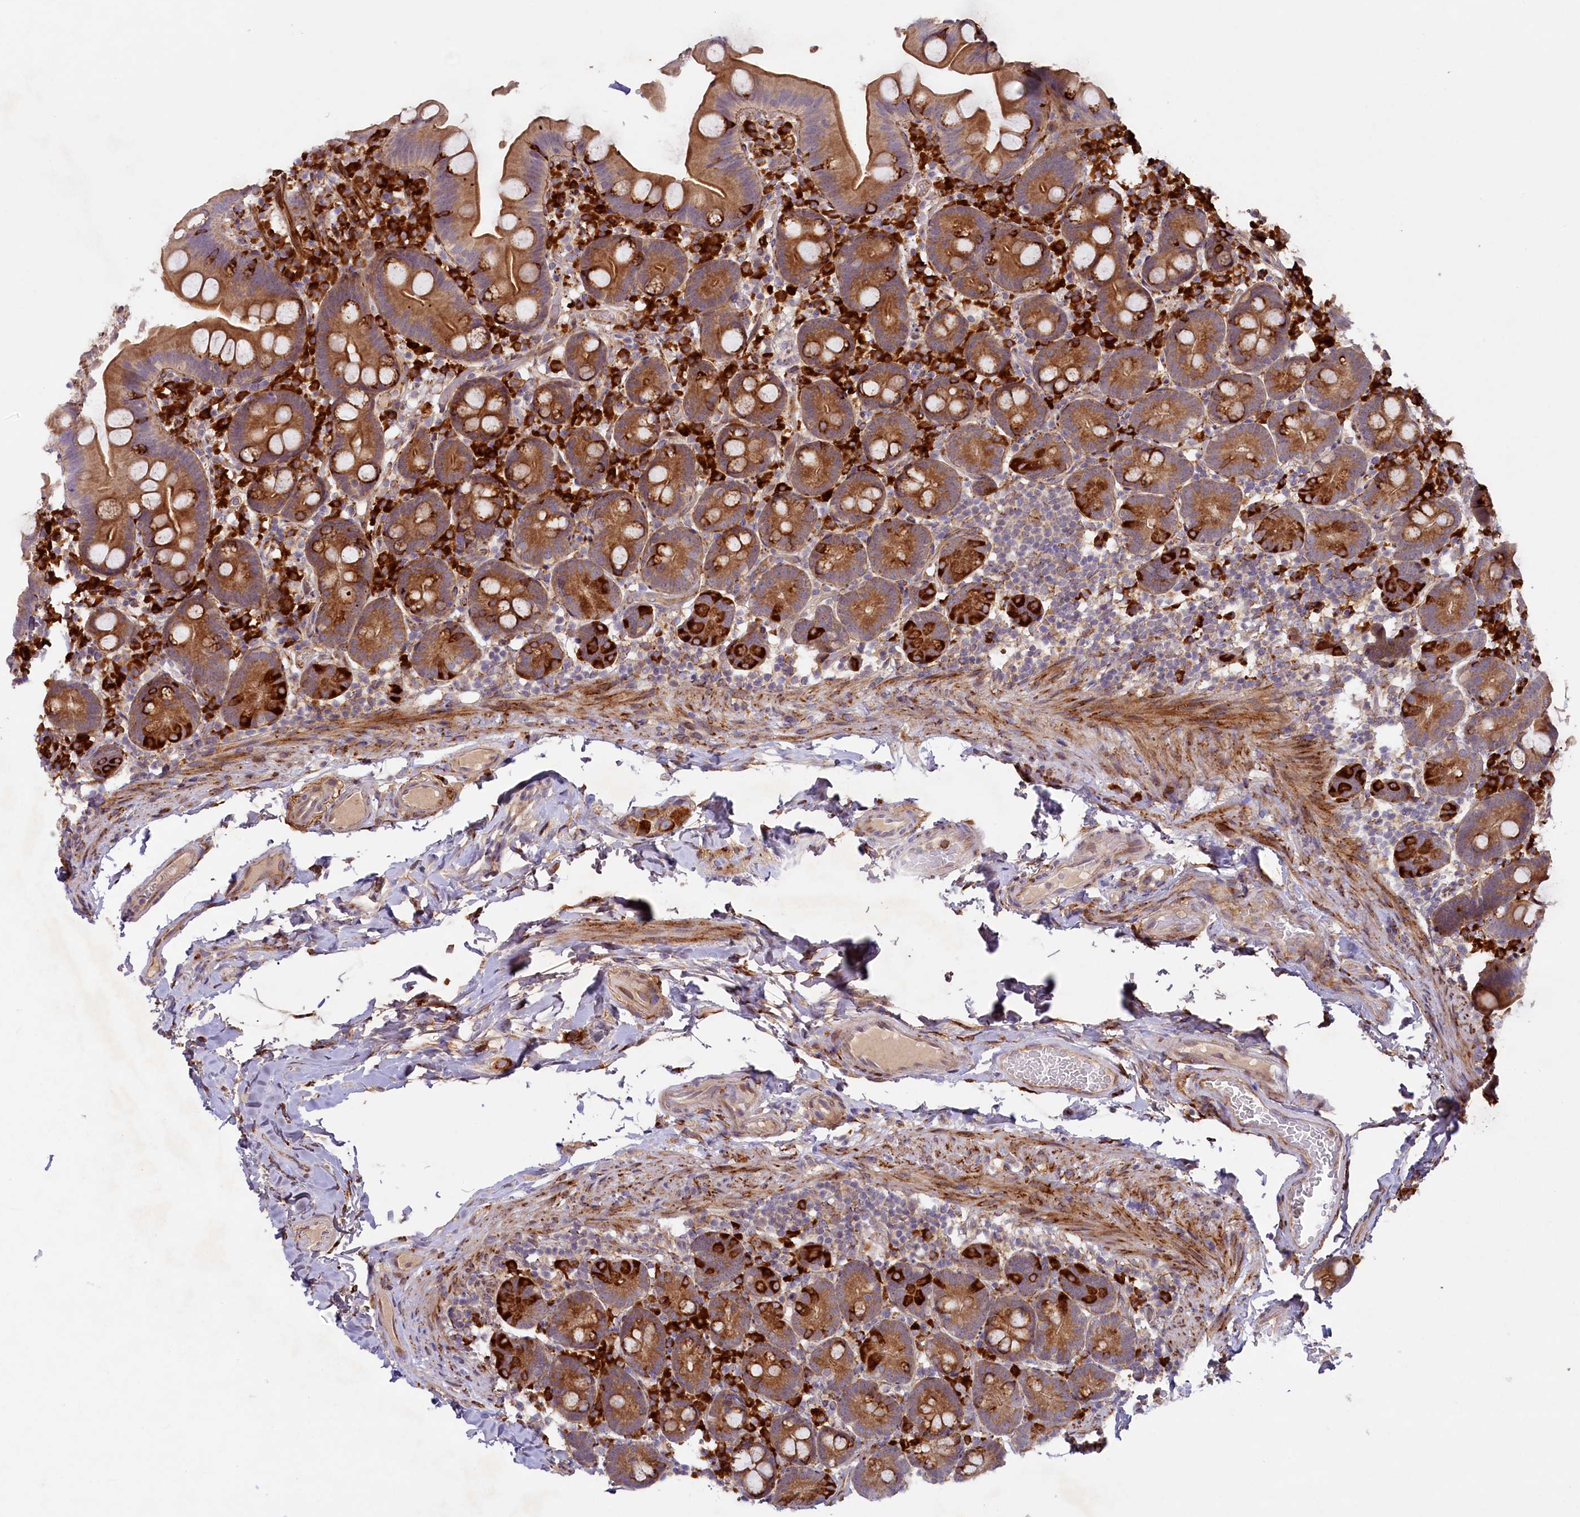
{"staining": {"intensity": "strong", "quantity": ">75%", "location": "cytoplasmic/membranous"}, "tissue": "small intestine", "cell_type": "Glandular cells", "image_type": "normal", "snomed": [{"axis": "morphology", "description": "Normal tissue, NOS"}, {"axis": "topography", "description": "Small intestine"}], "caption": "Normal small intestine was stained to show a protein in brown. There is high levels of strong cytoplasmic/membranous positivity in about >75% of glandular cells.", "gene": "SSC5D", "patient": {"sex": "female", "age": 68}}